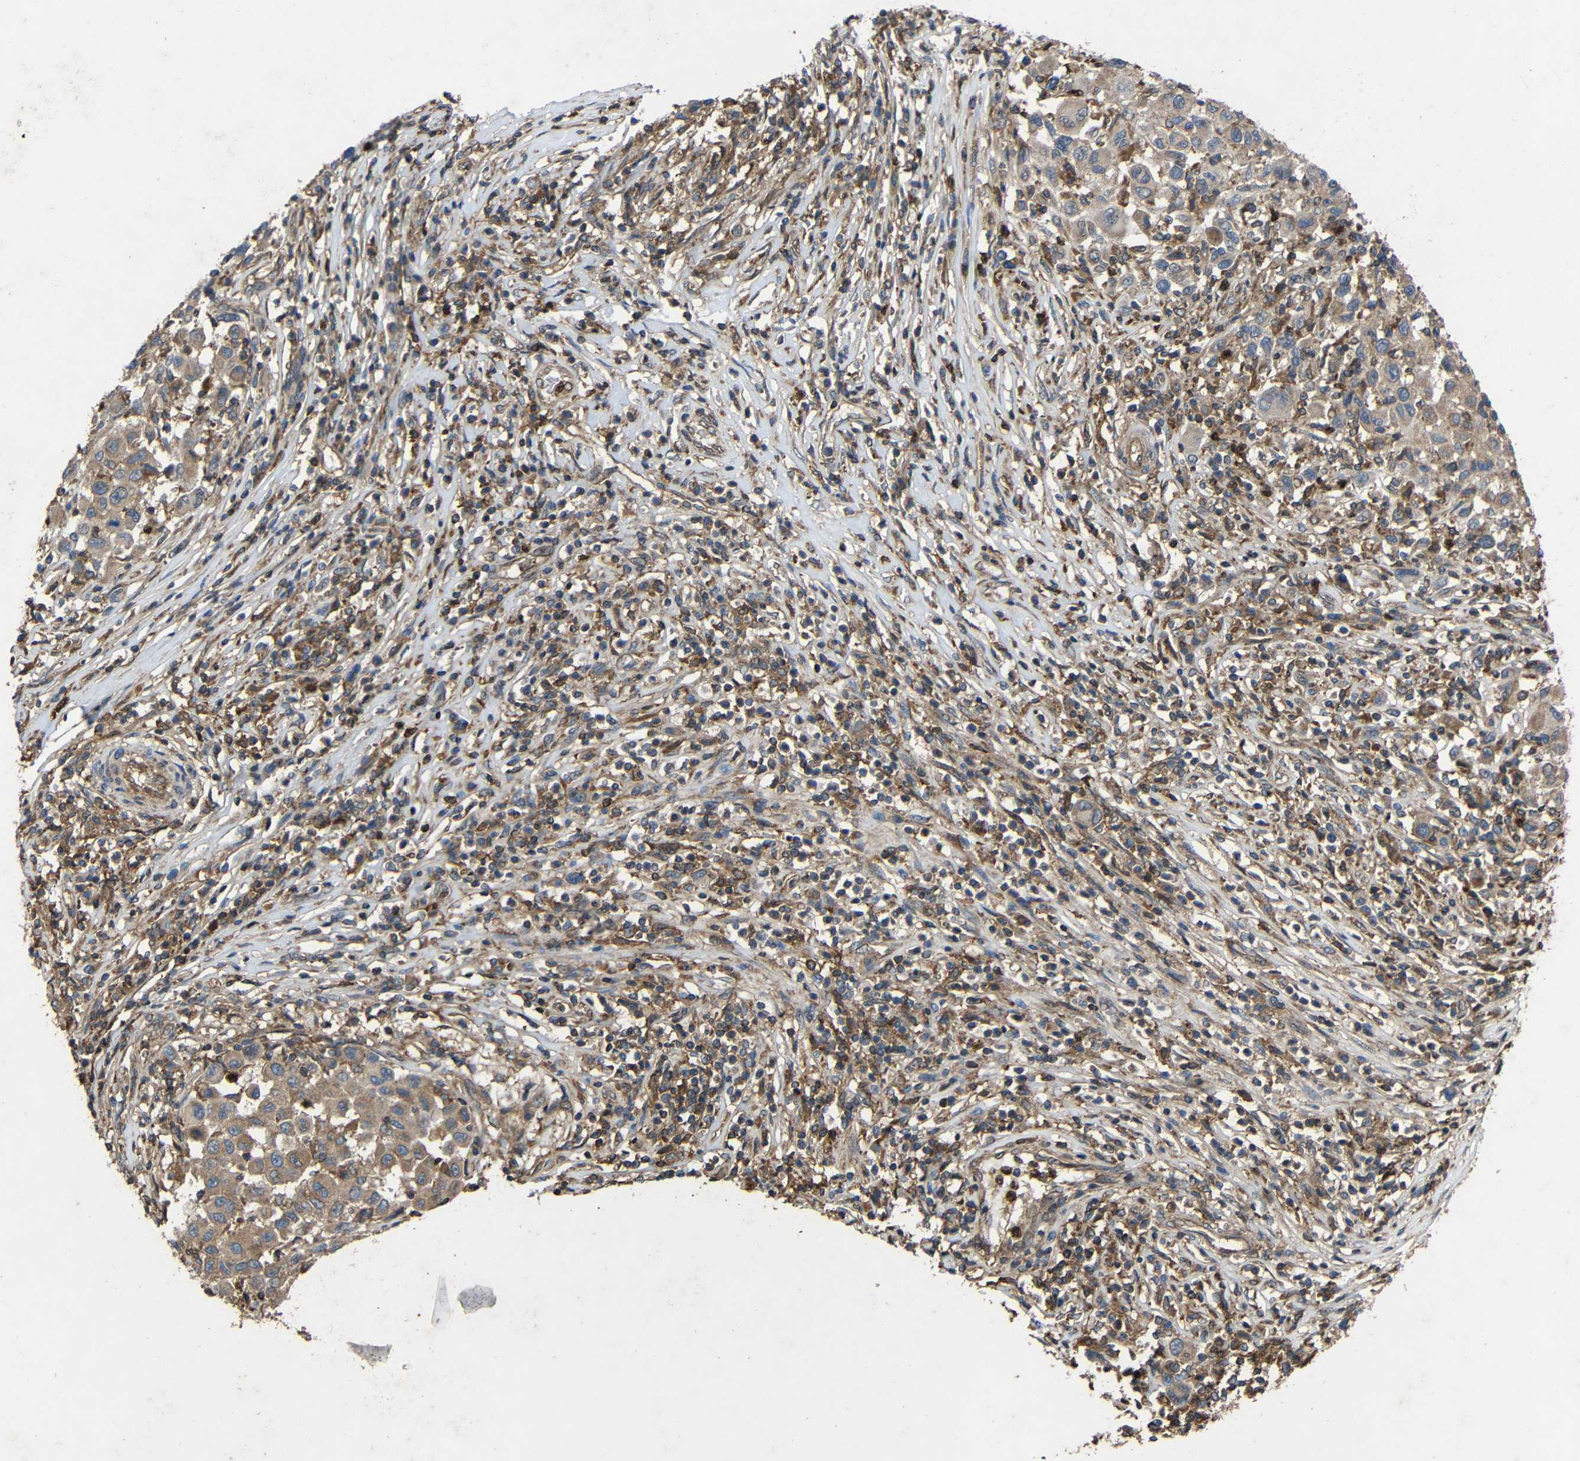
{"staining": {"intensity": "moderate", "quantity": ">75%", "location": "cytoplasmic/membranous"}, "tissue": "melanoma", "cell_type": "Tumor cells", "image_type": "cancer", "snomed": [{"axis": "morphology", "description": "Malignant melanoma, Metastatic site"}, {"axis": "topography", "description": "Lymph node"}], "caption": "Brown immunohistochemical staining in malignant melanoma (metastatic site) exhibits moderate cytoplasmic/membranous staining in approximately >75% of tumor cells.", "gene": "TREM2", "patient": {"sex": "male", "age": 61}}